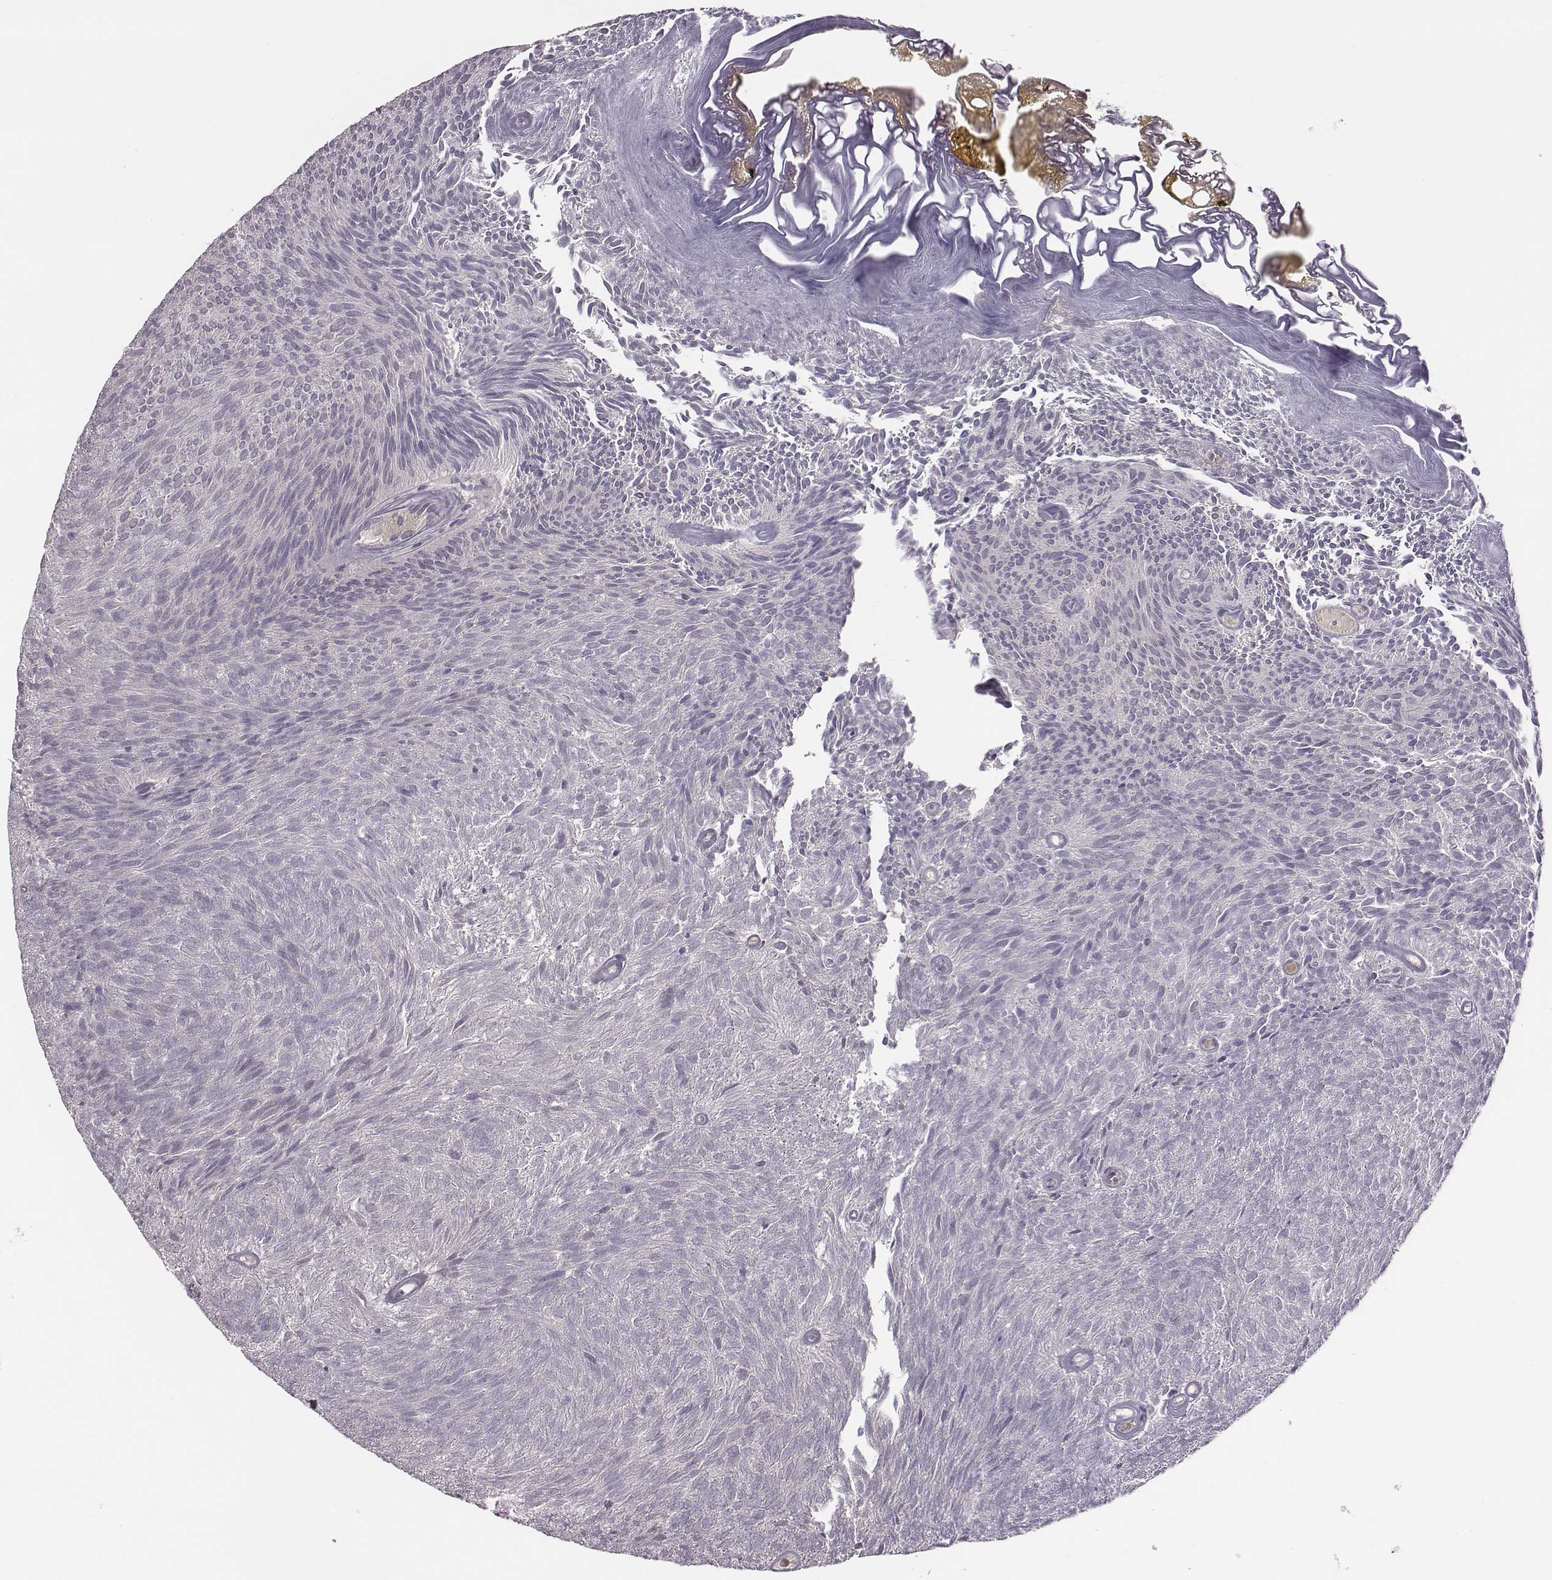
{"staining": {"intensity": "negative", "quantity": "none", "location": "none"}, "tissue": "urothelial cancer", "cell_type": "Tumor cells", "image_type": "cancer", "snomed": [{"axis": "morphology", "description": "Urothelial carcinoma, Low grade"}, {"axis": "topography", "description": "Urinary bladder"}], "caption": "This is an IHC photomicrograph of human low-grade urothelial carcinoma. There is no positivity in tumor cells.", "gene": "KMO", "patient": {"sex": "male", "age": 77}}